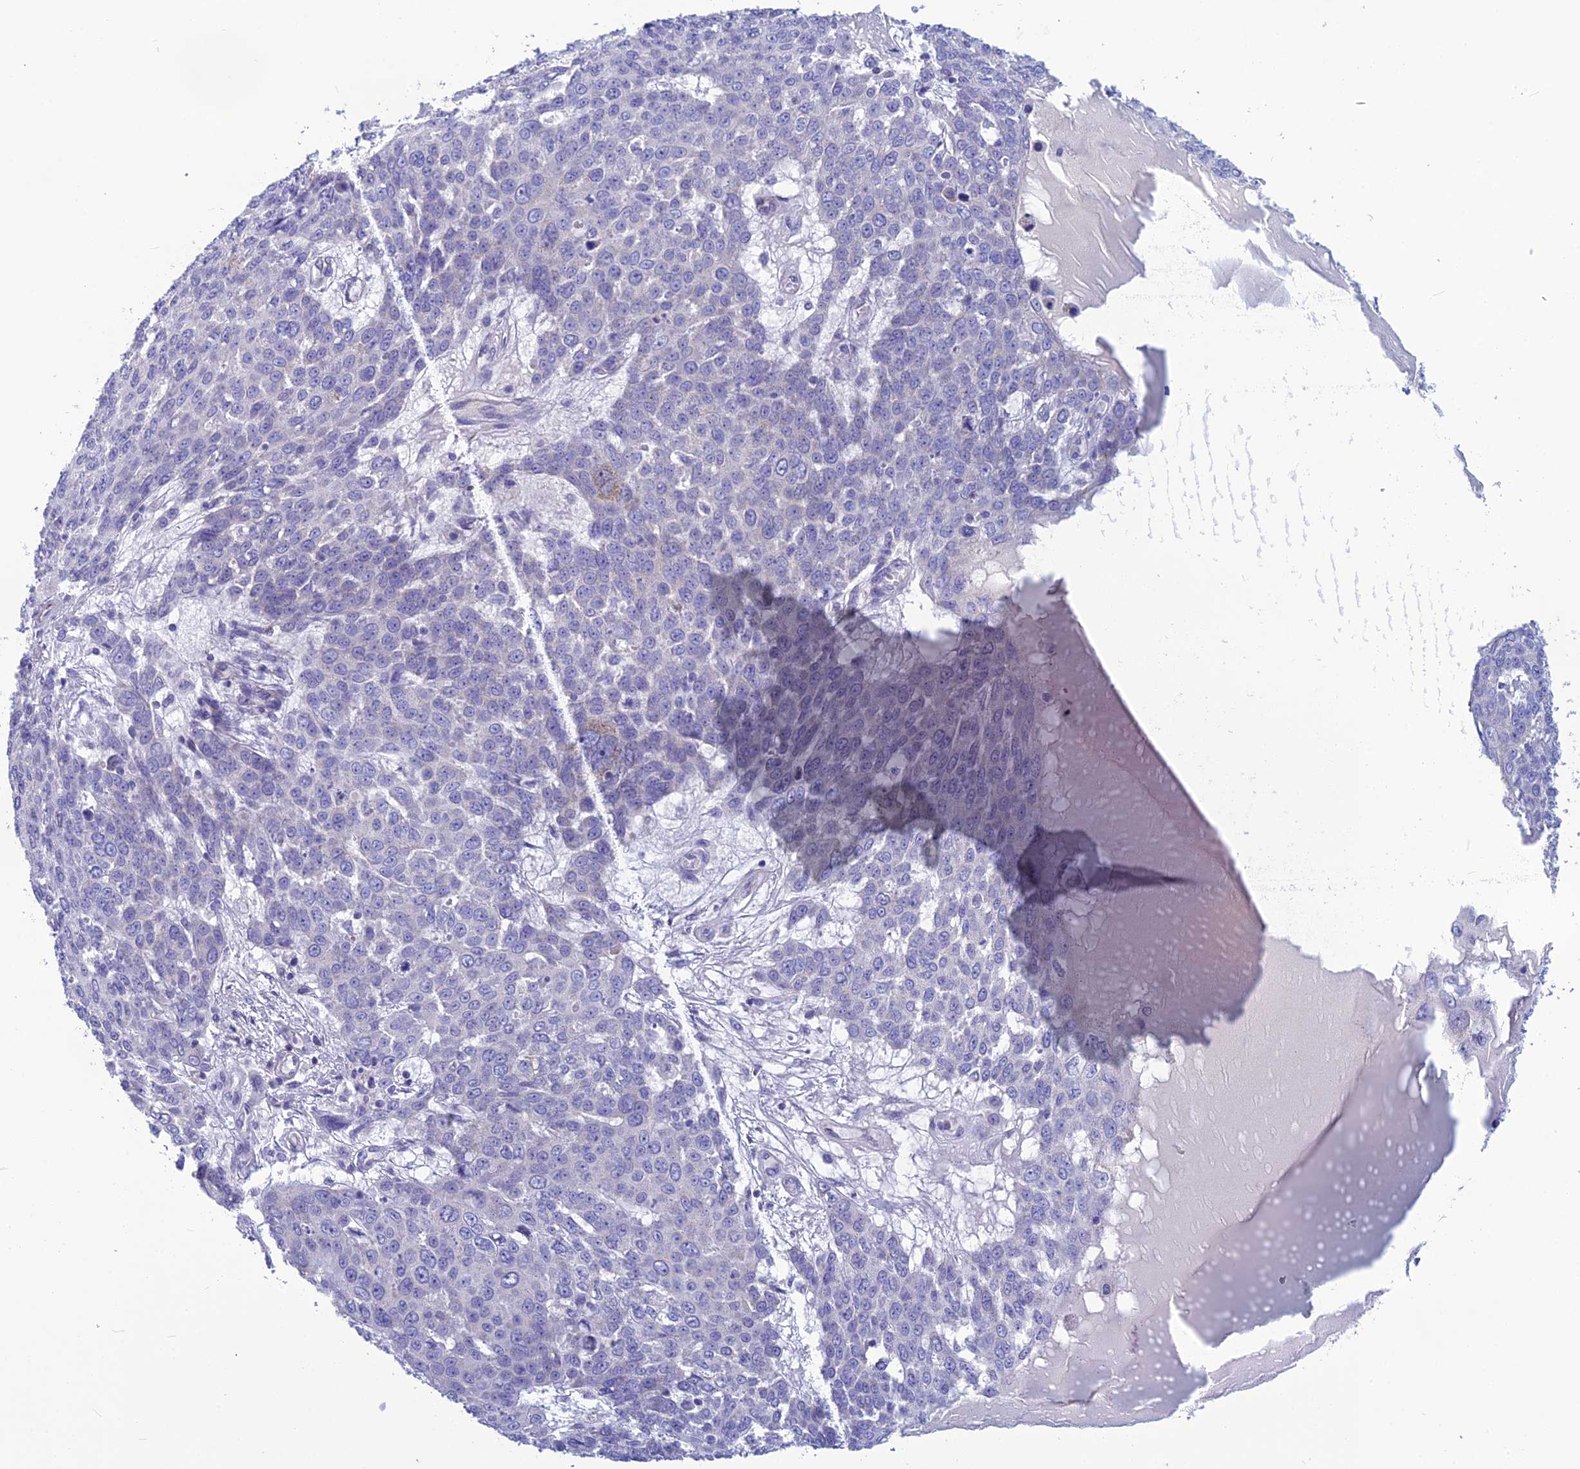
{"staining": {"intensity": "negative", "quantity": "none", "location": "none"}, "tissue": "skin cancer", "cell_type": "Tumor cells", "image_type": "cancer", "snomed": [{"axis": "morphology", "description": "Squamous cell carcinoma, NOS"}, {"axis": "topography", "description": "Skin"}], "caption": "Protein analysis of skin cancer (squamous cell carcinoma) exhibits no significant expression in tumor cells.", "gene": "POMGNT1", "patient": {"sex": "male", "age": 71}}